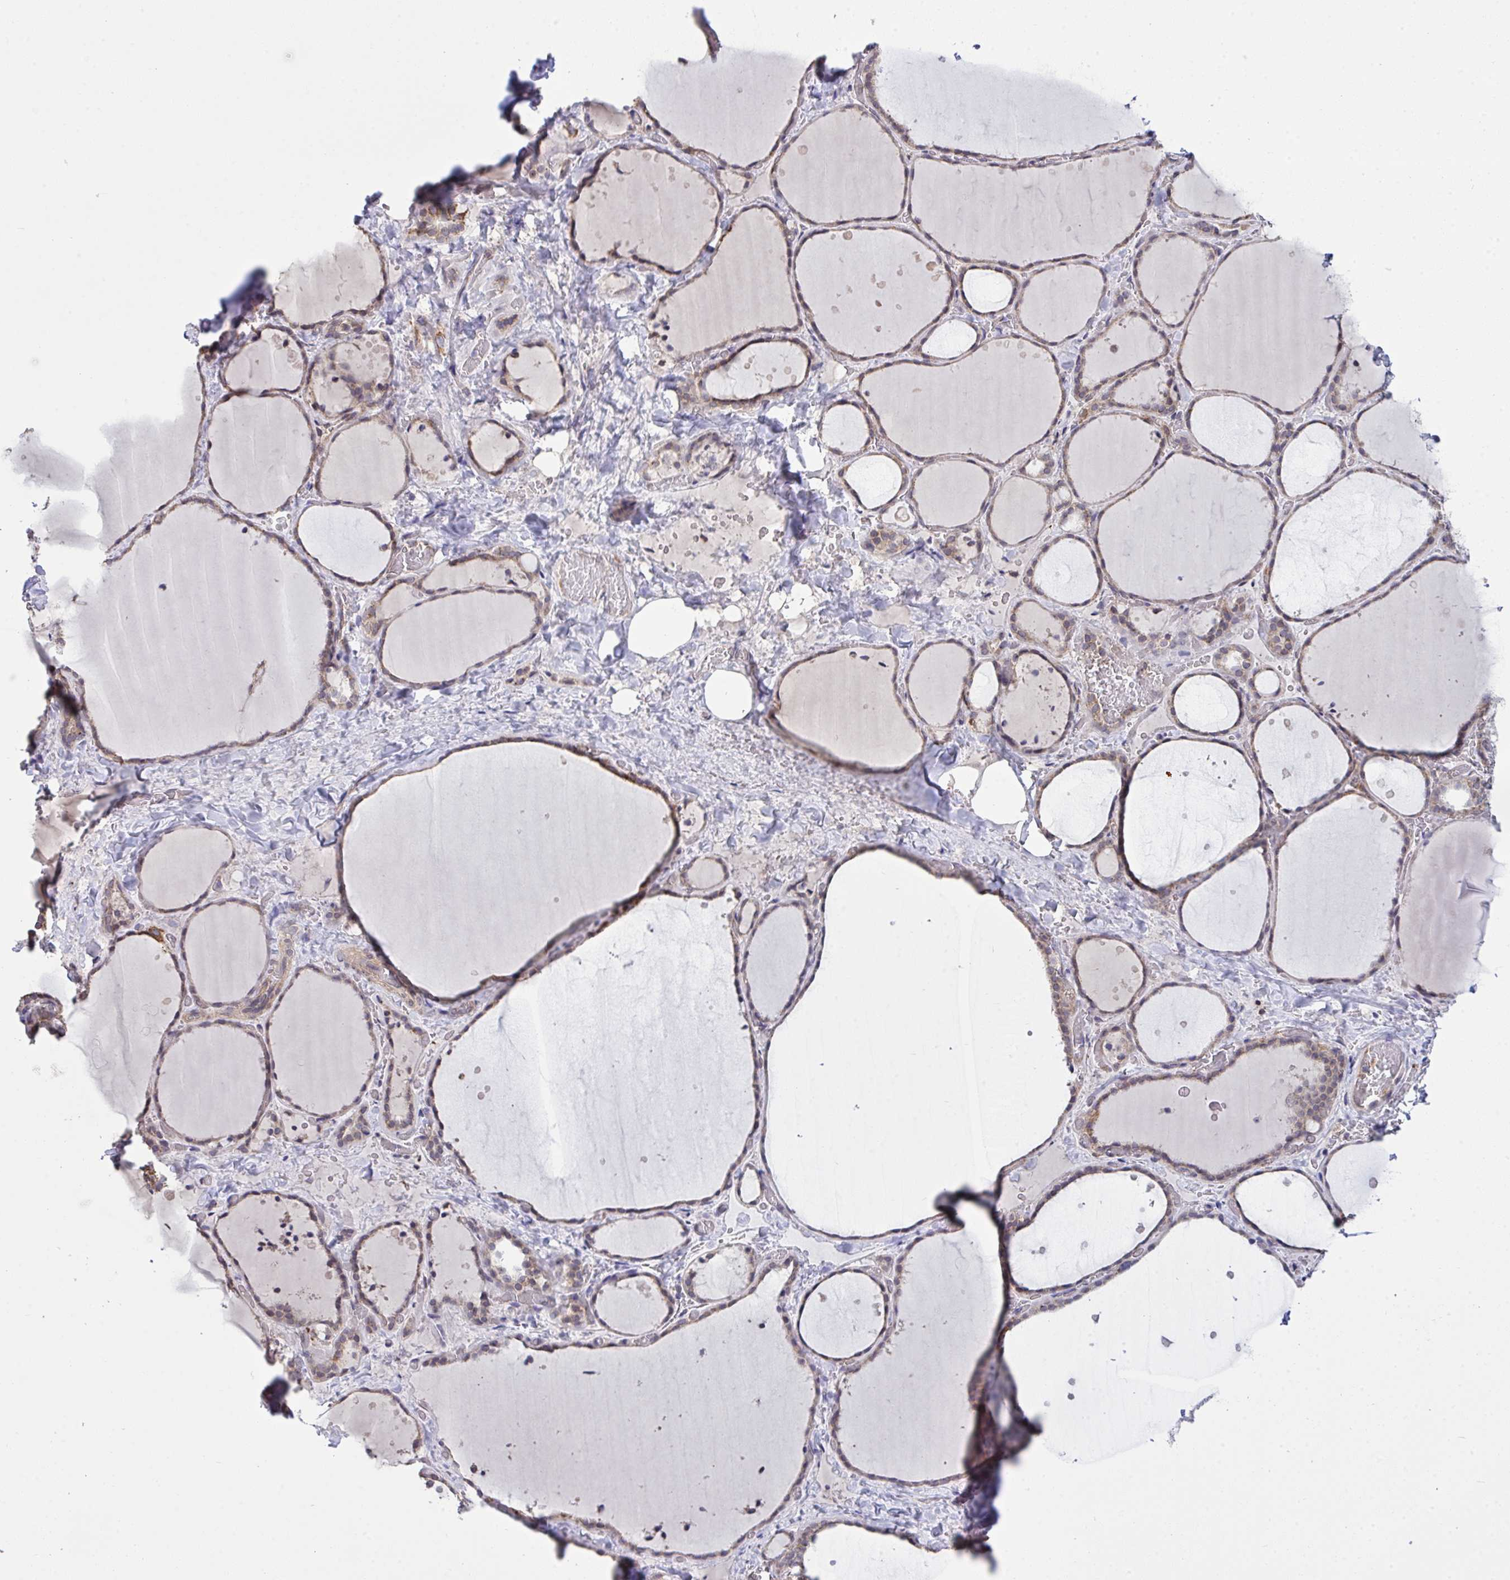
{"staining": {"intensity": "moderate", "quantity": "25%-75%", "location": "cytoplasmic/membranous"}, "tissue": "thyroid gland", "cell_type": "Glandular cells", "image_type": "normal", "snomed": [{"axis": "morphology", "description": "Normal tissue, NOS"}, {"axis": "topography", "description": "Thyroid gland"}], "caption": "Protein expression analysis of benign thyroid gland shows moderate cytoplasmic/membranous expression in about 25%-75% of glandular cells.", "gene": "PPM1H", "patient": {"sex": "female", "age": 36}}